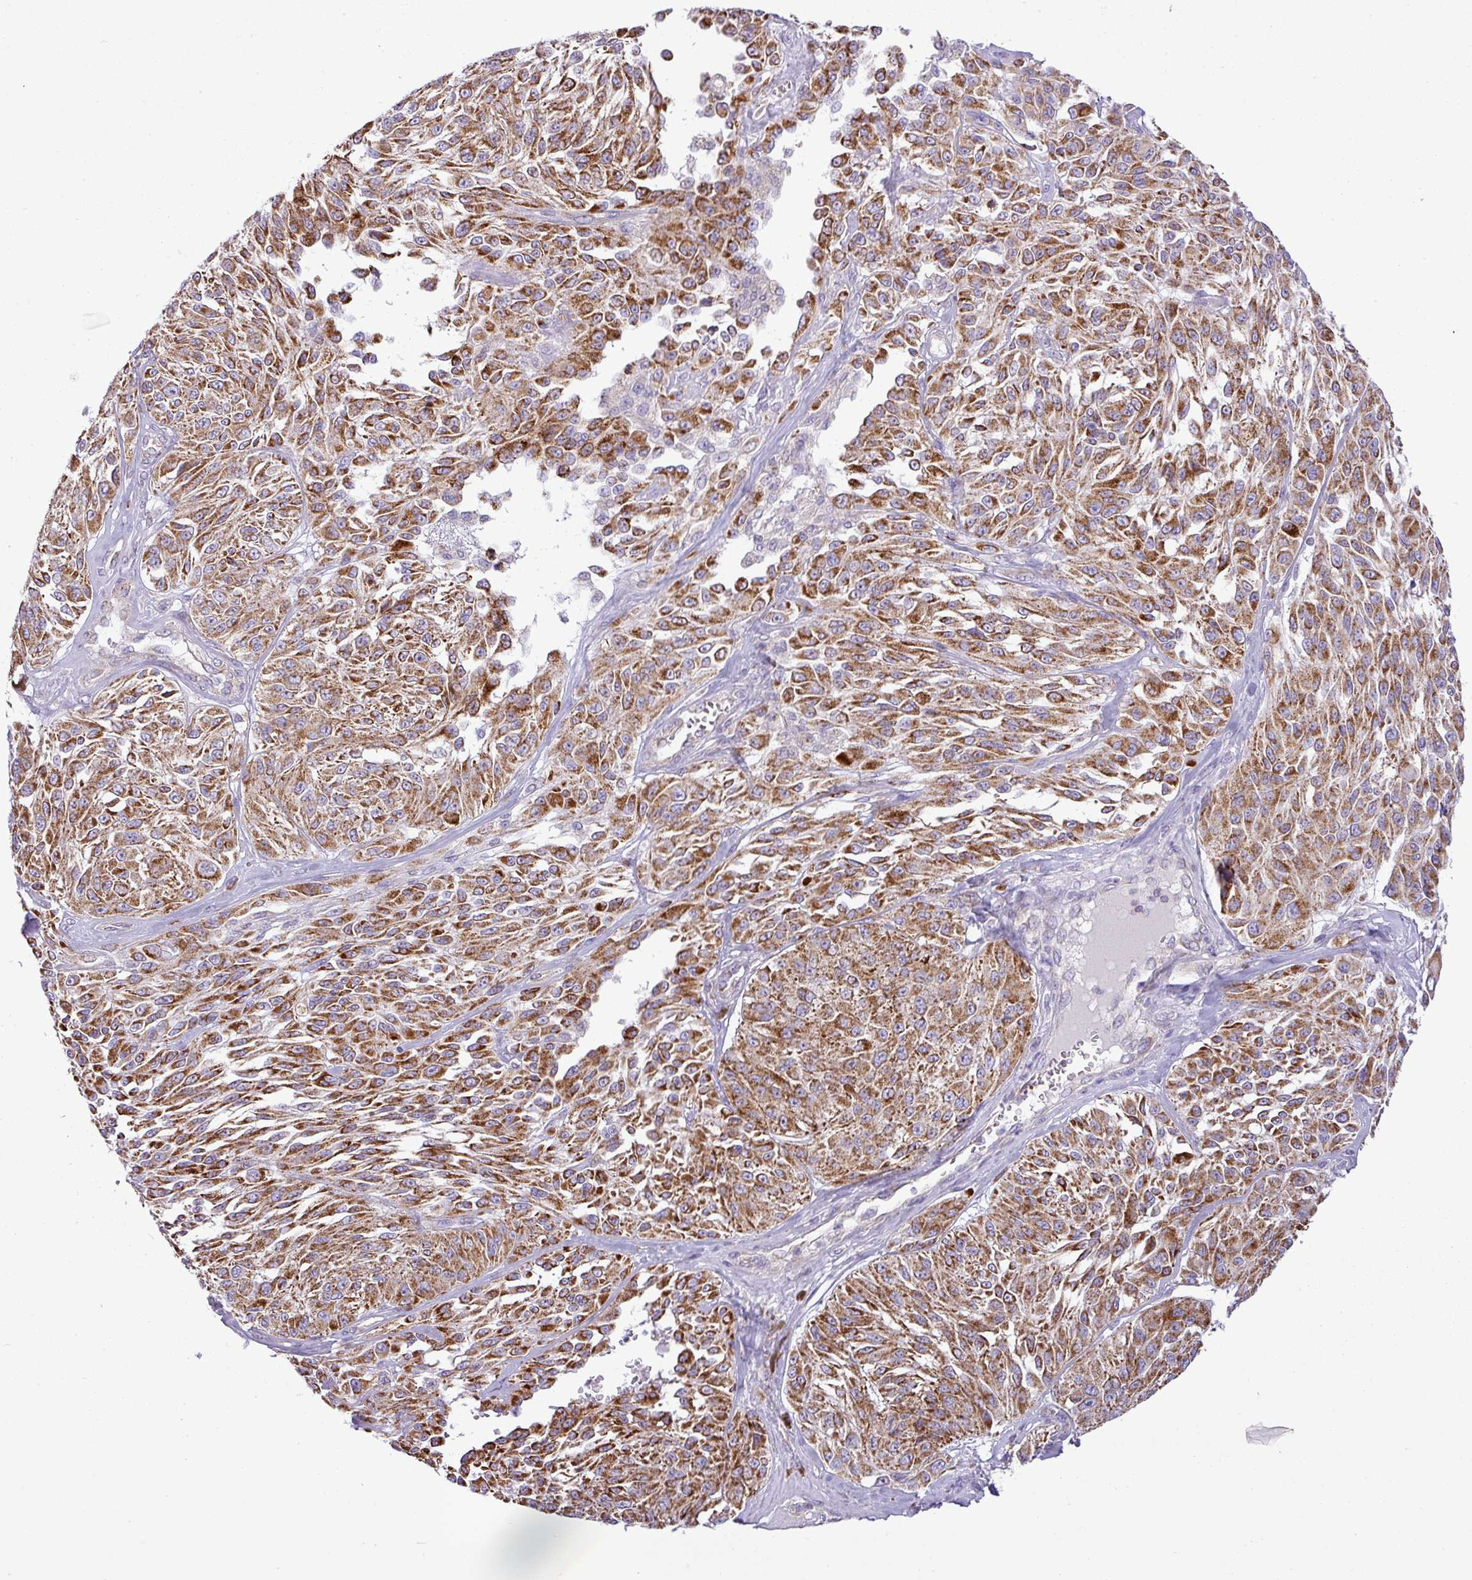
{"staining": {"intensity": "strong", "quantity": ">75%", "location": "cytoplasmic/membranous"}, "tissue": "melanoma", "cell_type": "Tumor cells", "image_type": "cancer", "snomed": [{"axis": "morphology", "description": "Malignant melanoma, NOS"}, {"axis": "topography", "description": "Skin"}], "caption": "Melanoma was stained to show a protein in brown. There is high levels of strong cytoplasmic/membranous staining in approximately >75% of tumor cells. Immunohistochemistry stains the protein in brown and the nuclei are stained blue.", "gene": "ZNF81", "patient": {"sex": "male", "age": 94}}